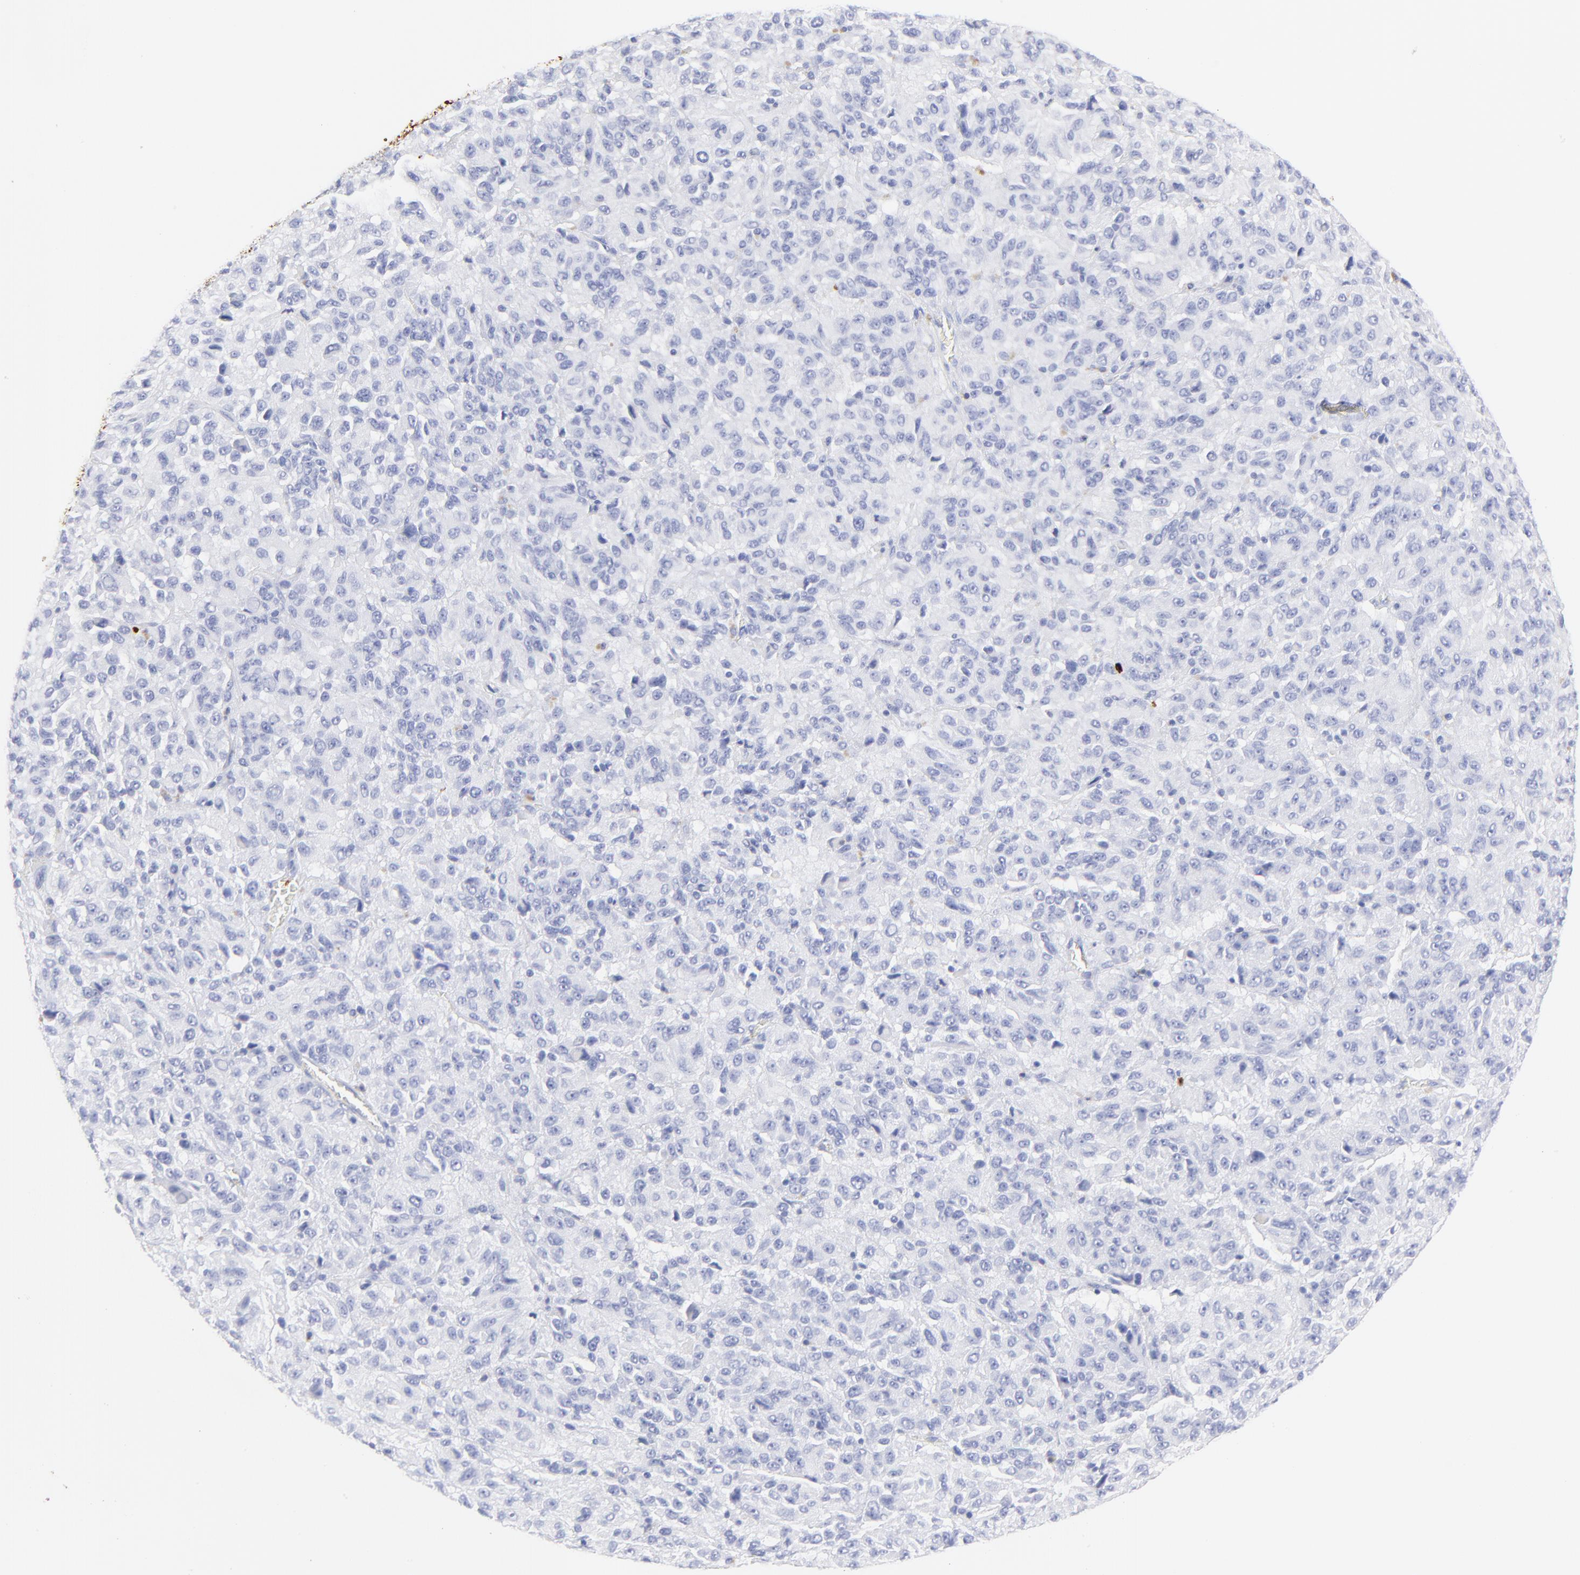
{"staining": {"intensity": "negative", "quantity": "none", "location": "none"}, "tissue": "melanoma", "cell_type": "Tumor cells", "image_type": "cancer", "snomed": [{"axis": "morphology", "description": "Malignant melanoma, Metastatic site"}, {"axis": "topography", "description": "Lung"}], "caption": "Tumor cells are negative for brown protein staining in malignant melanoma (metastatic site).", "gene": "S100A12", "patient": {"sex": "male", "age": 64}}